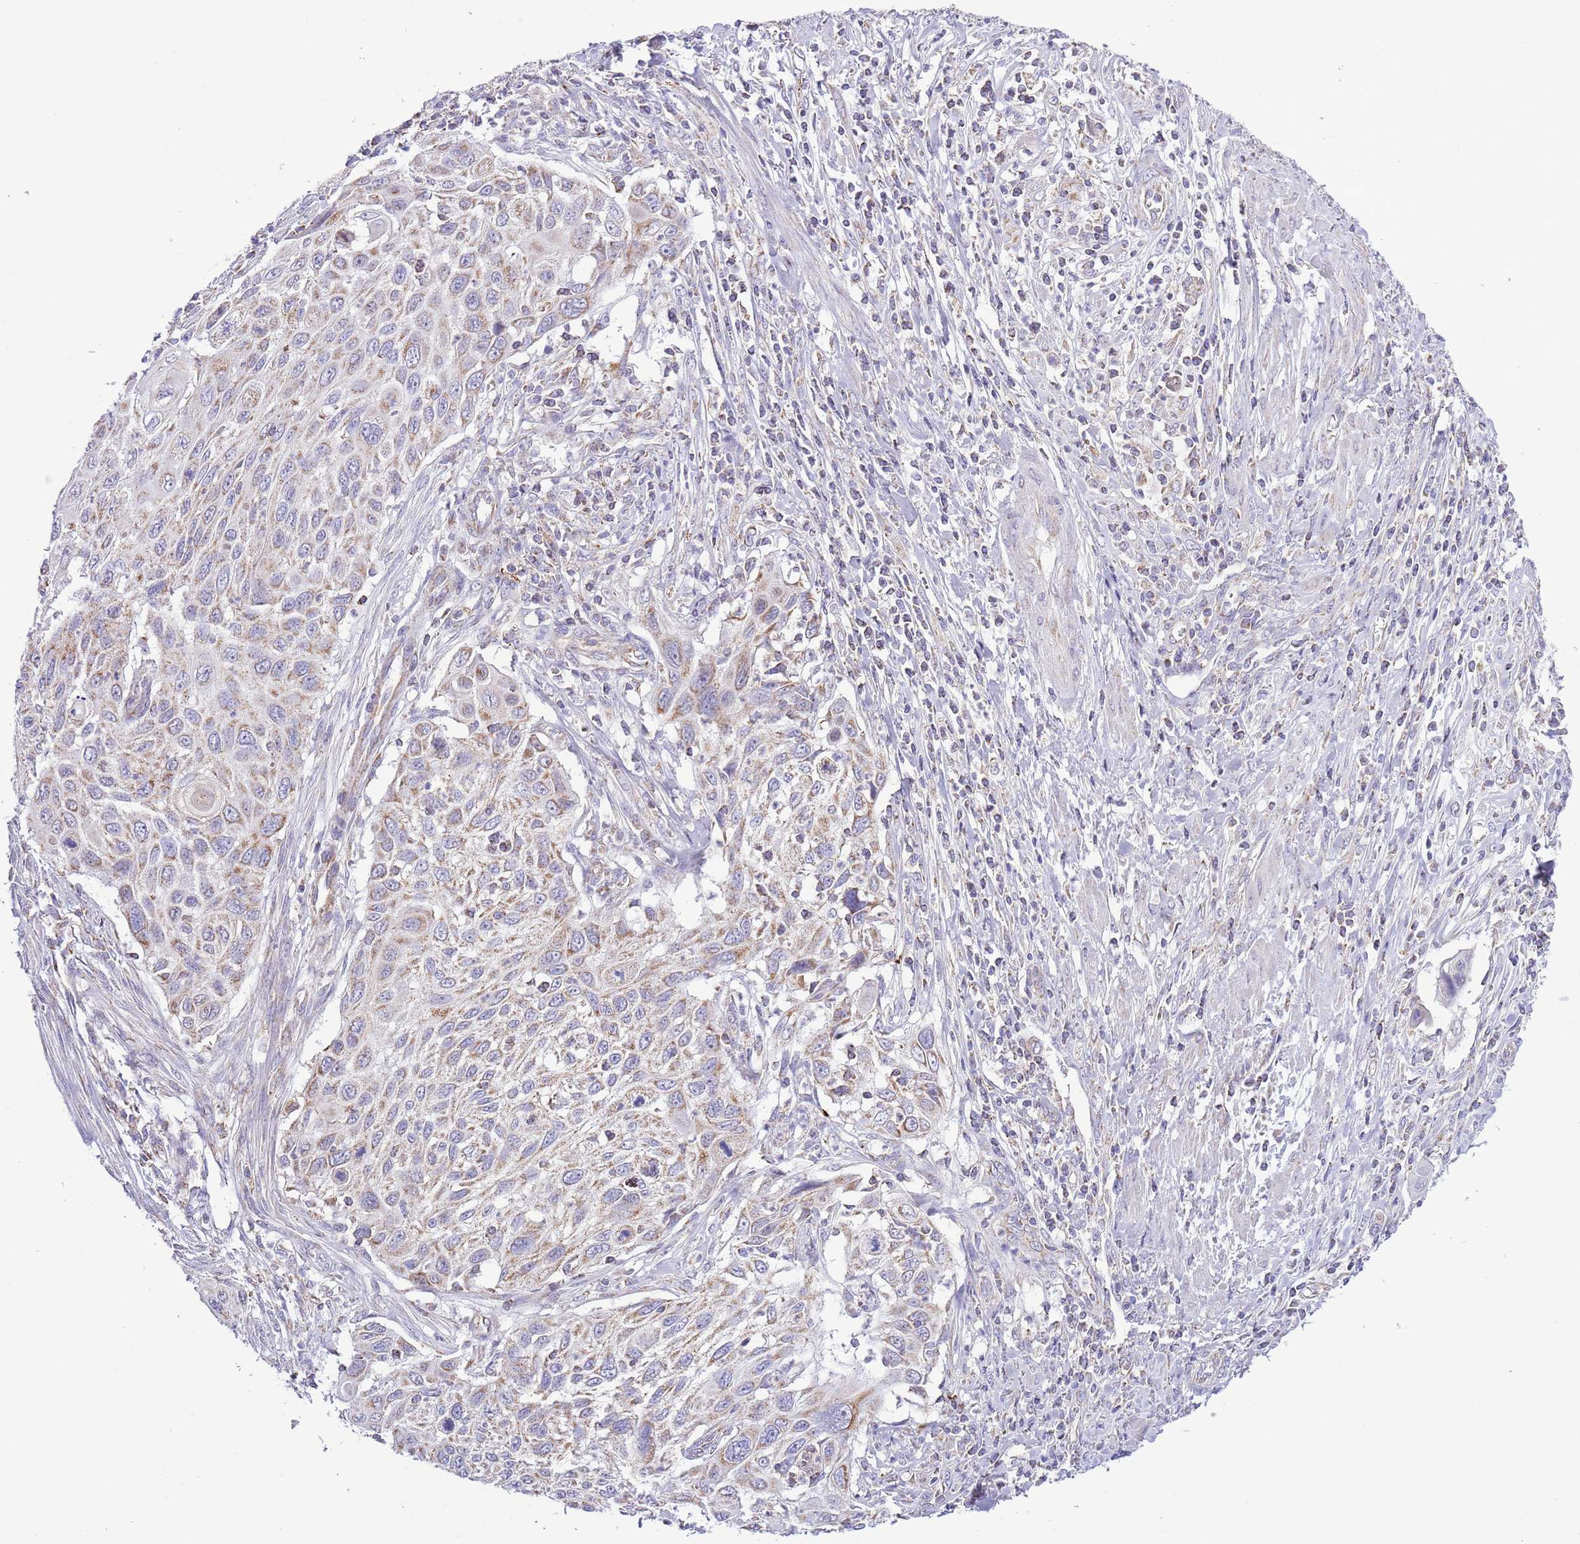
{"staining": {"intensity": "weak", "quantity": "25%-75%", "location": "cytoplasmic/membranous"}, "tissue": "cervical cancer", "cell_type": "Tumor cells", "image_type": "cancer", "snomed": [{"axis": "morphology", "description": "Squamous cell carcinoma, NOS"}, {"axis": "topography", "description": "Cervix"}], "caption": "Cervical cancer (squamous cell carcinoma) stained with a brown dye displays weak cytoplasmic/membranous positive staining in approximately 25%-75% of tumor cells.", "gene": "TEKTIP1", "patient": {"sex": "female", "age": 70}}